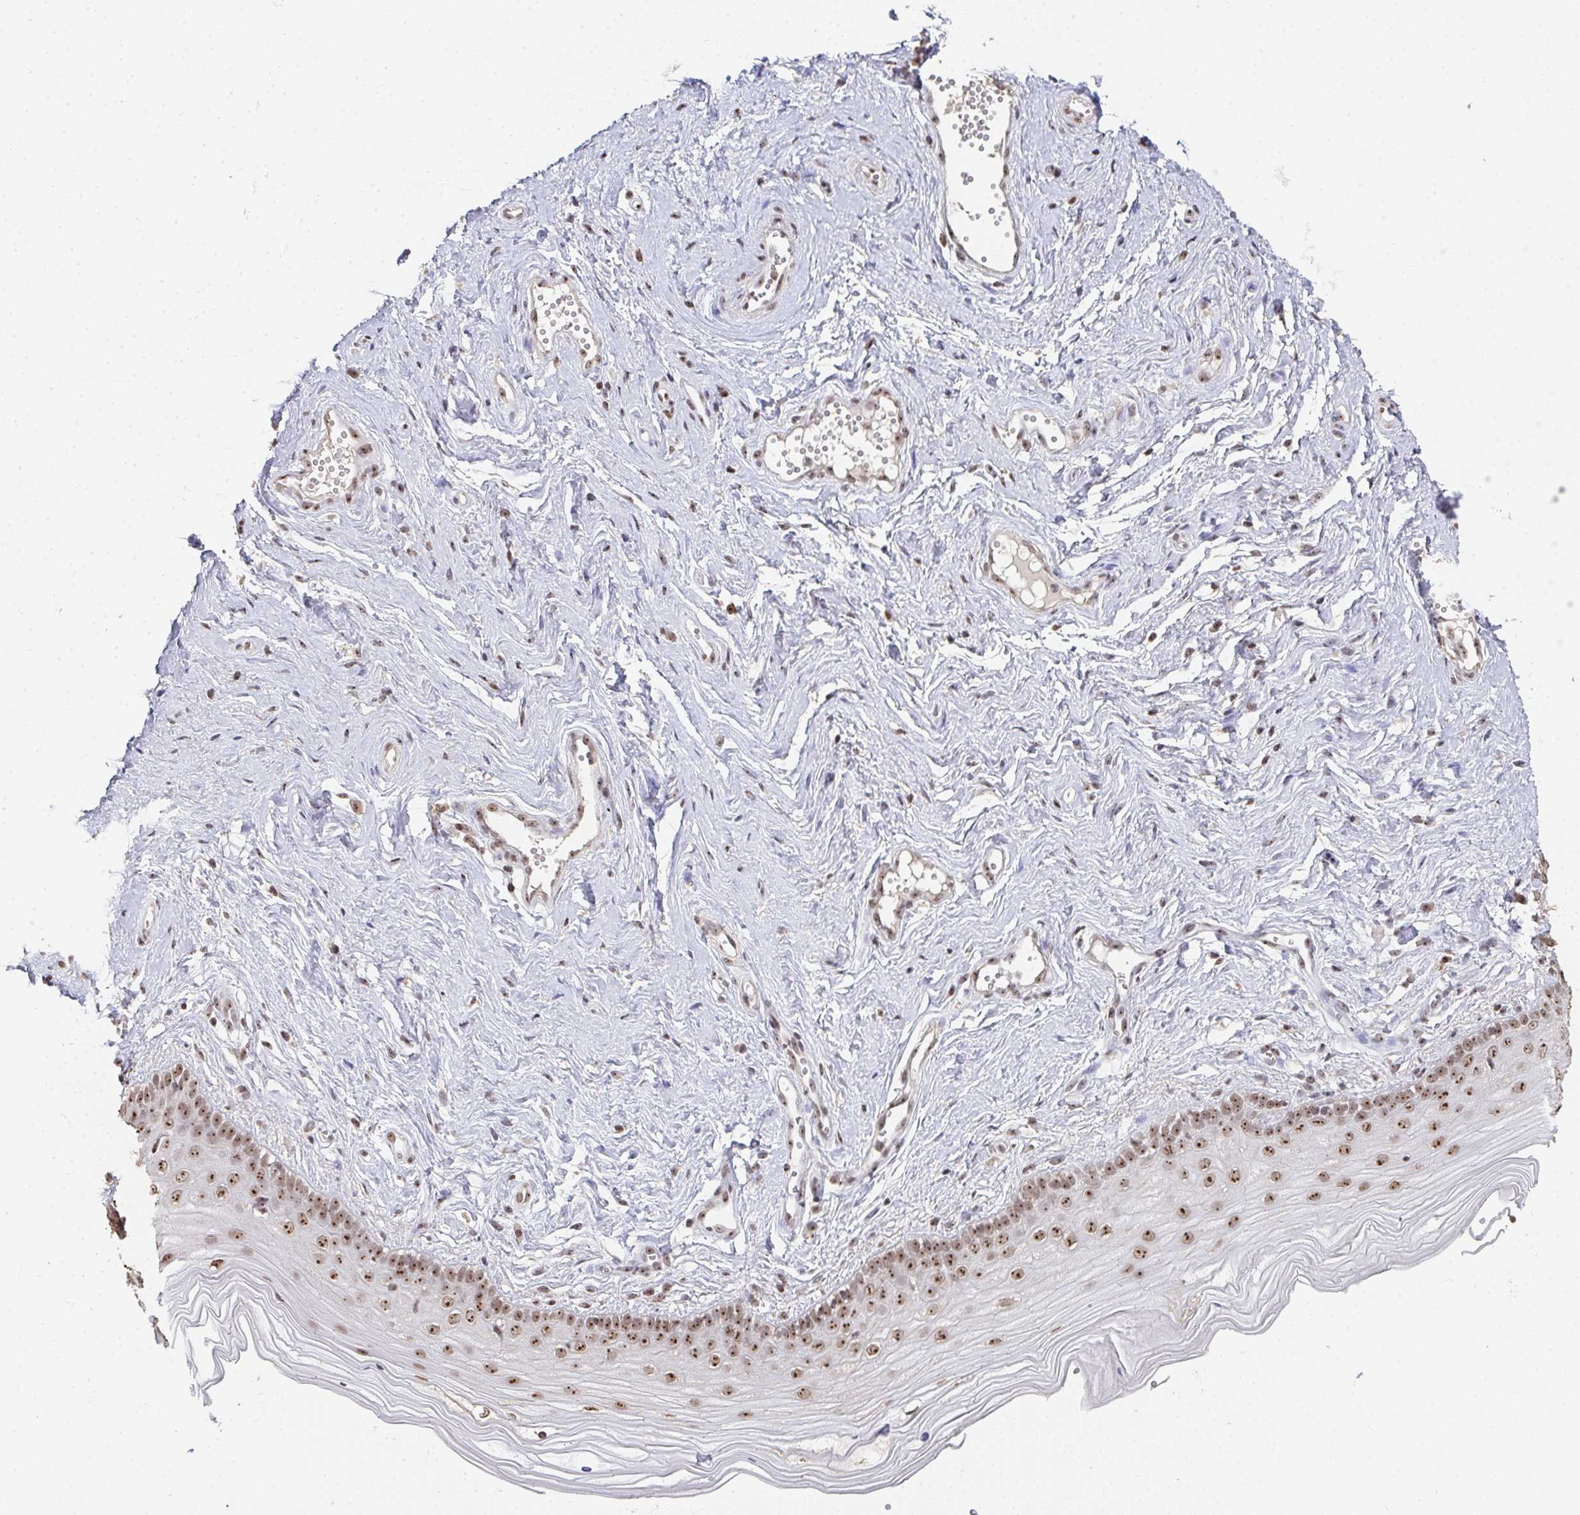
{"staining": {"intensity": "moderate", "quantity": ">75%", "location": "nuclear"}, "tissue": "vagina", "cell_type": "Squamous epithelial cells", "image_type": "normal", "snomed": [{"axis": "morphology", "description": "Normal tissue, NOS"}, {"axis": "topography", "description": "Vagina"}], "caption": "A medium amount of moderate nuclear positivity is seen in about >75% of squamous epithelial cells in unremarkable vagina.", "gene": "DKC1", "patient": {"sex": "female", "age": 38}}